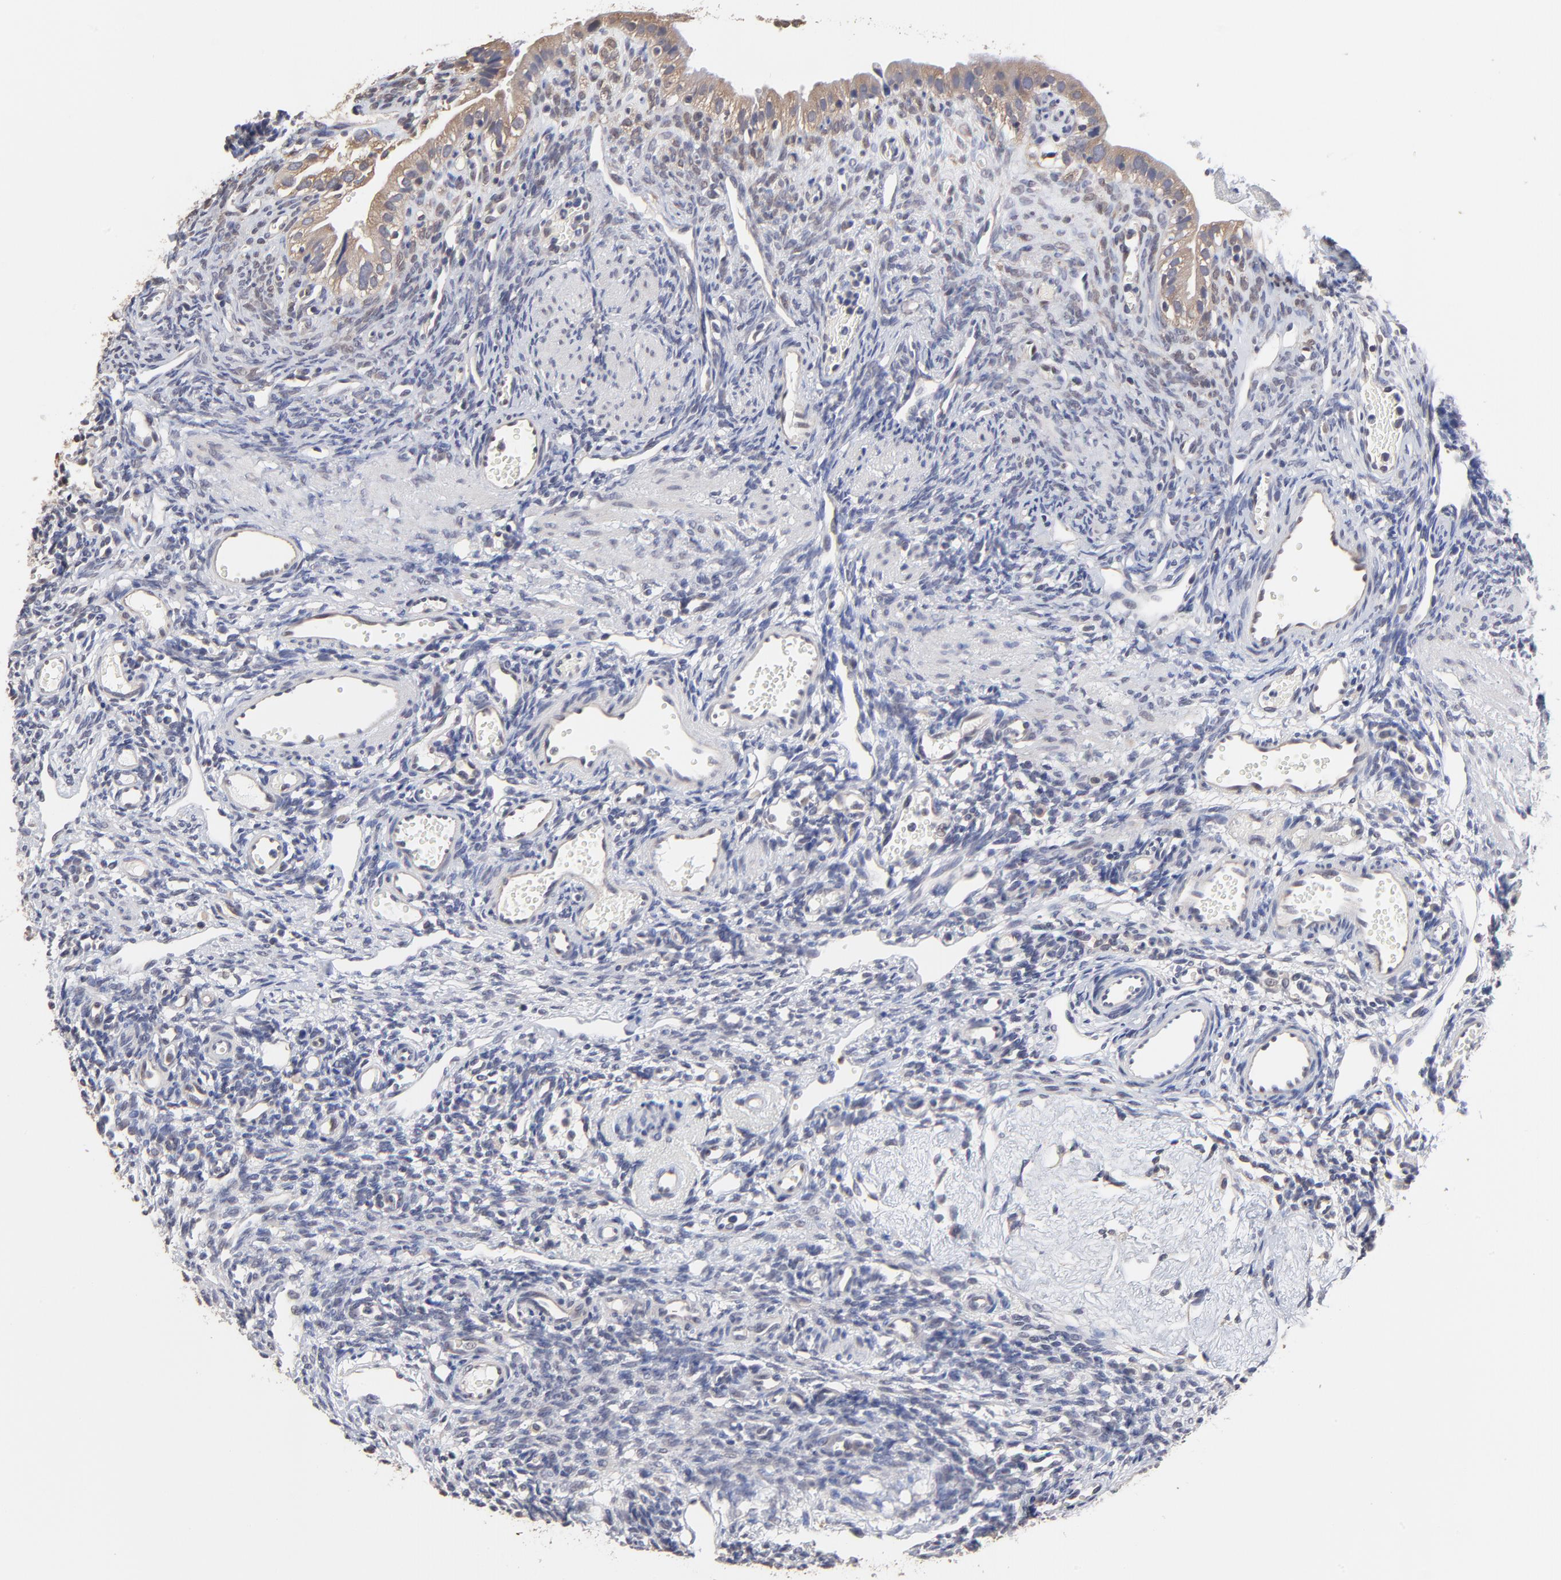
{"staining": {"intensity": "negative", "quantity": "none", "location": "none"}, "tissue": "ovary", "cell_type": "Follicle cells", "image_type": "normal", "snomed": [{"axis": "morphology", "description": "Normal tissue, NOS"}, {"axis": "topography", "description": "Ovary"}], "caption": "Immunohistochemical staining of unremarkable human ovary demonstrates no significant expression in follicle cells.", "gene": "CCT2", "patient": {"sex": "female", "age": 33}}